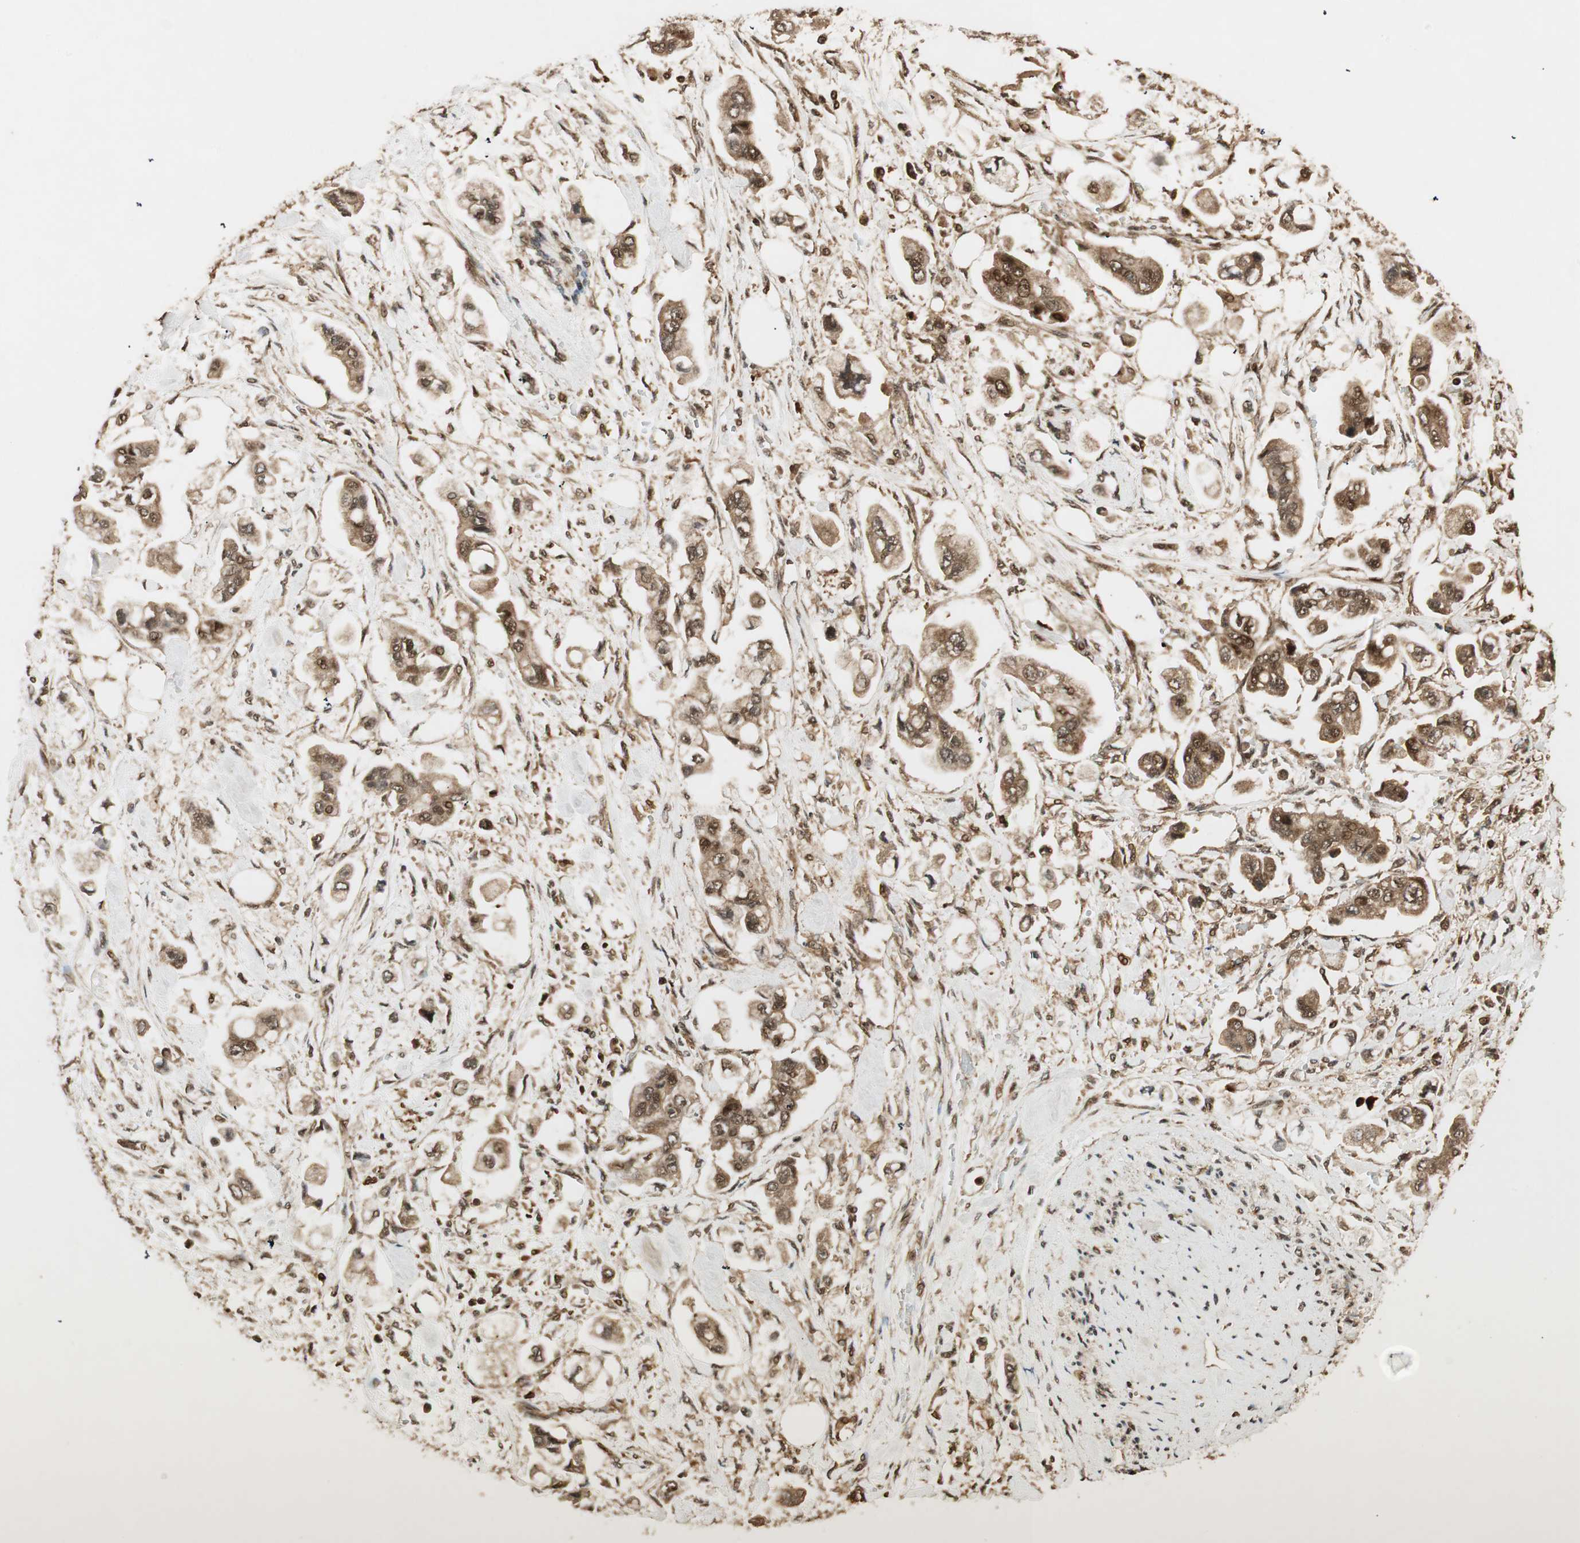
{"staining": {"intensity": "moderate", "quantity": ">75%", "location": "cytoplasmic/membranous,nuclear"}, "tissue": "stomach cancer", "cell_type": "Tumor cells", "image_type": "cancer", "snomed": [{"axis": "morphology", "description": "Adenocarcinoma, NOS"}, {"axis": "topography", "description": "Stomach"}], "caption": "IHC histopathology image of neoplastic tissue: human stomach cancer stained using IHC displays medium levels of moderate protein expression localized specifically in the cytoplasmic/membranous and nuclear of tumor cells, appearing as a cytoplasmic/membranous and nuclear brown color.", "gene": "RPA3", "patient": {"sex": "male", "age": 62}}